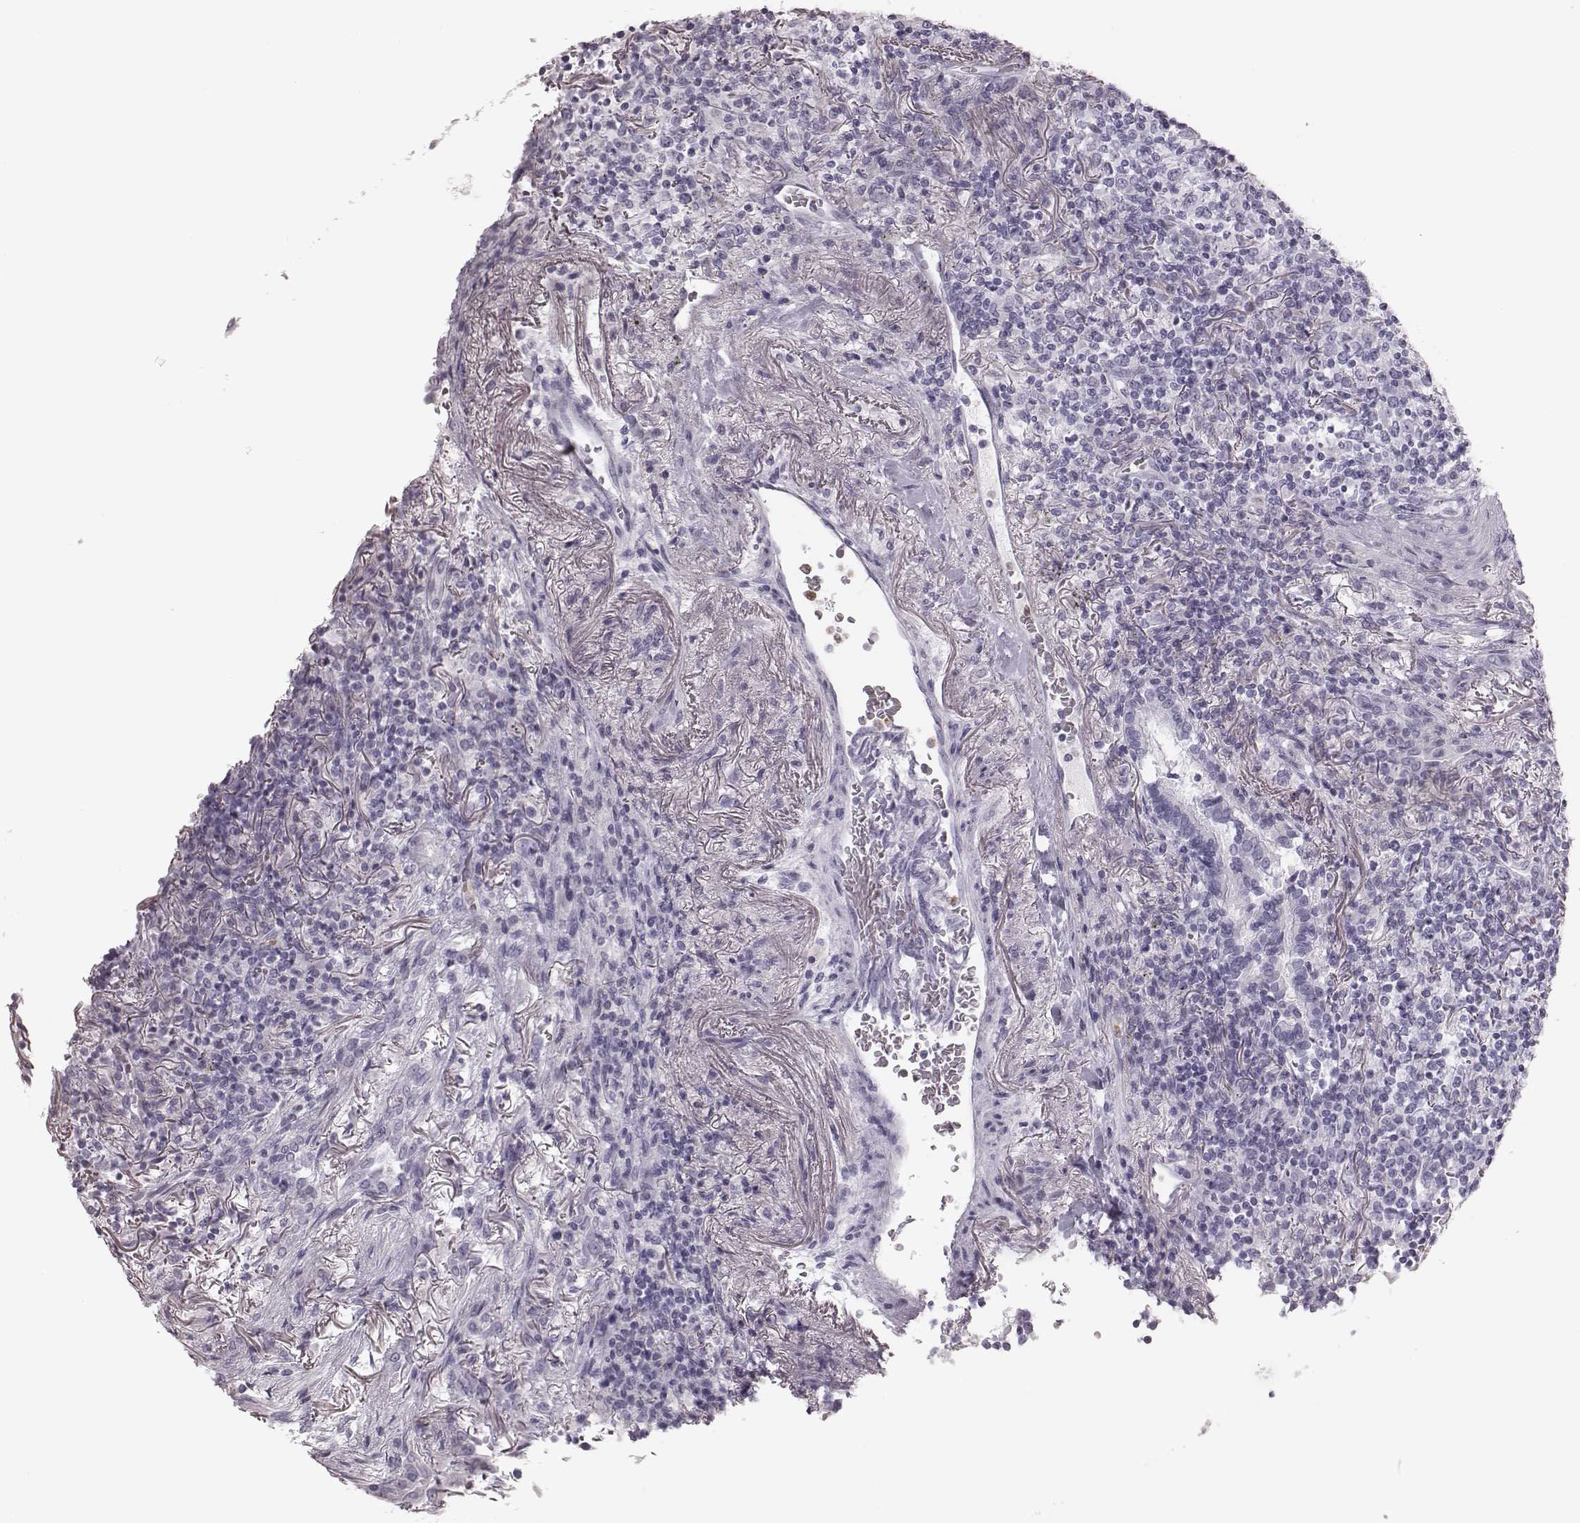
{"staining": {"intensity": "negative", "quantity": "none", "location": "none"}, "tissue": "lymphoma", "cell_type": "Tumor cells", "image_type": "cancer", "snomed": [{"axis": "morphology", "description": "Malignant lymphoma, non-Hodgkin's type, High grade"}, {"axis": "topography", "description": "Lung"}], "caption": "The immunohistochemistry image has no significant expression in tumor cells of lymphoma tissue.", "gene": "ELANE", "patient": {"sex": "male", "age": 79}}